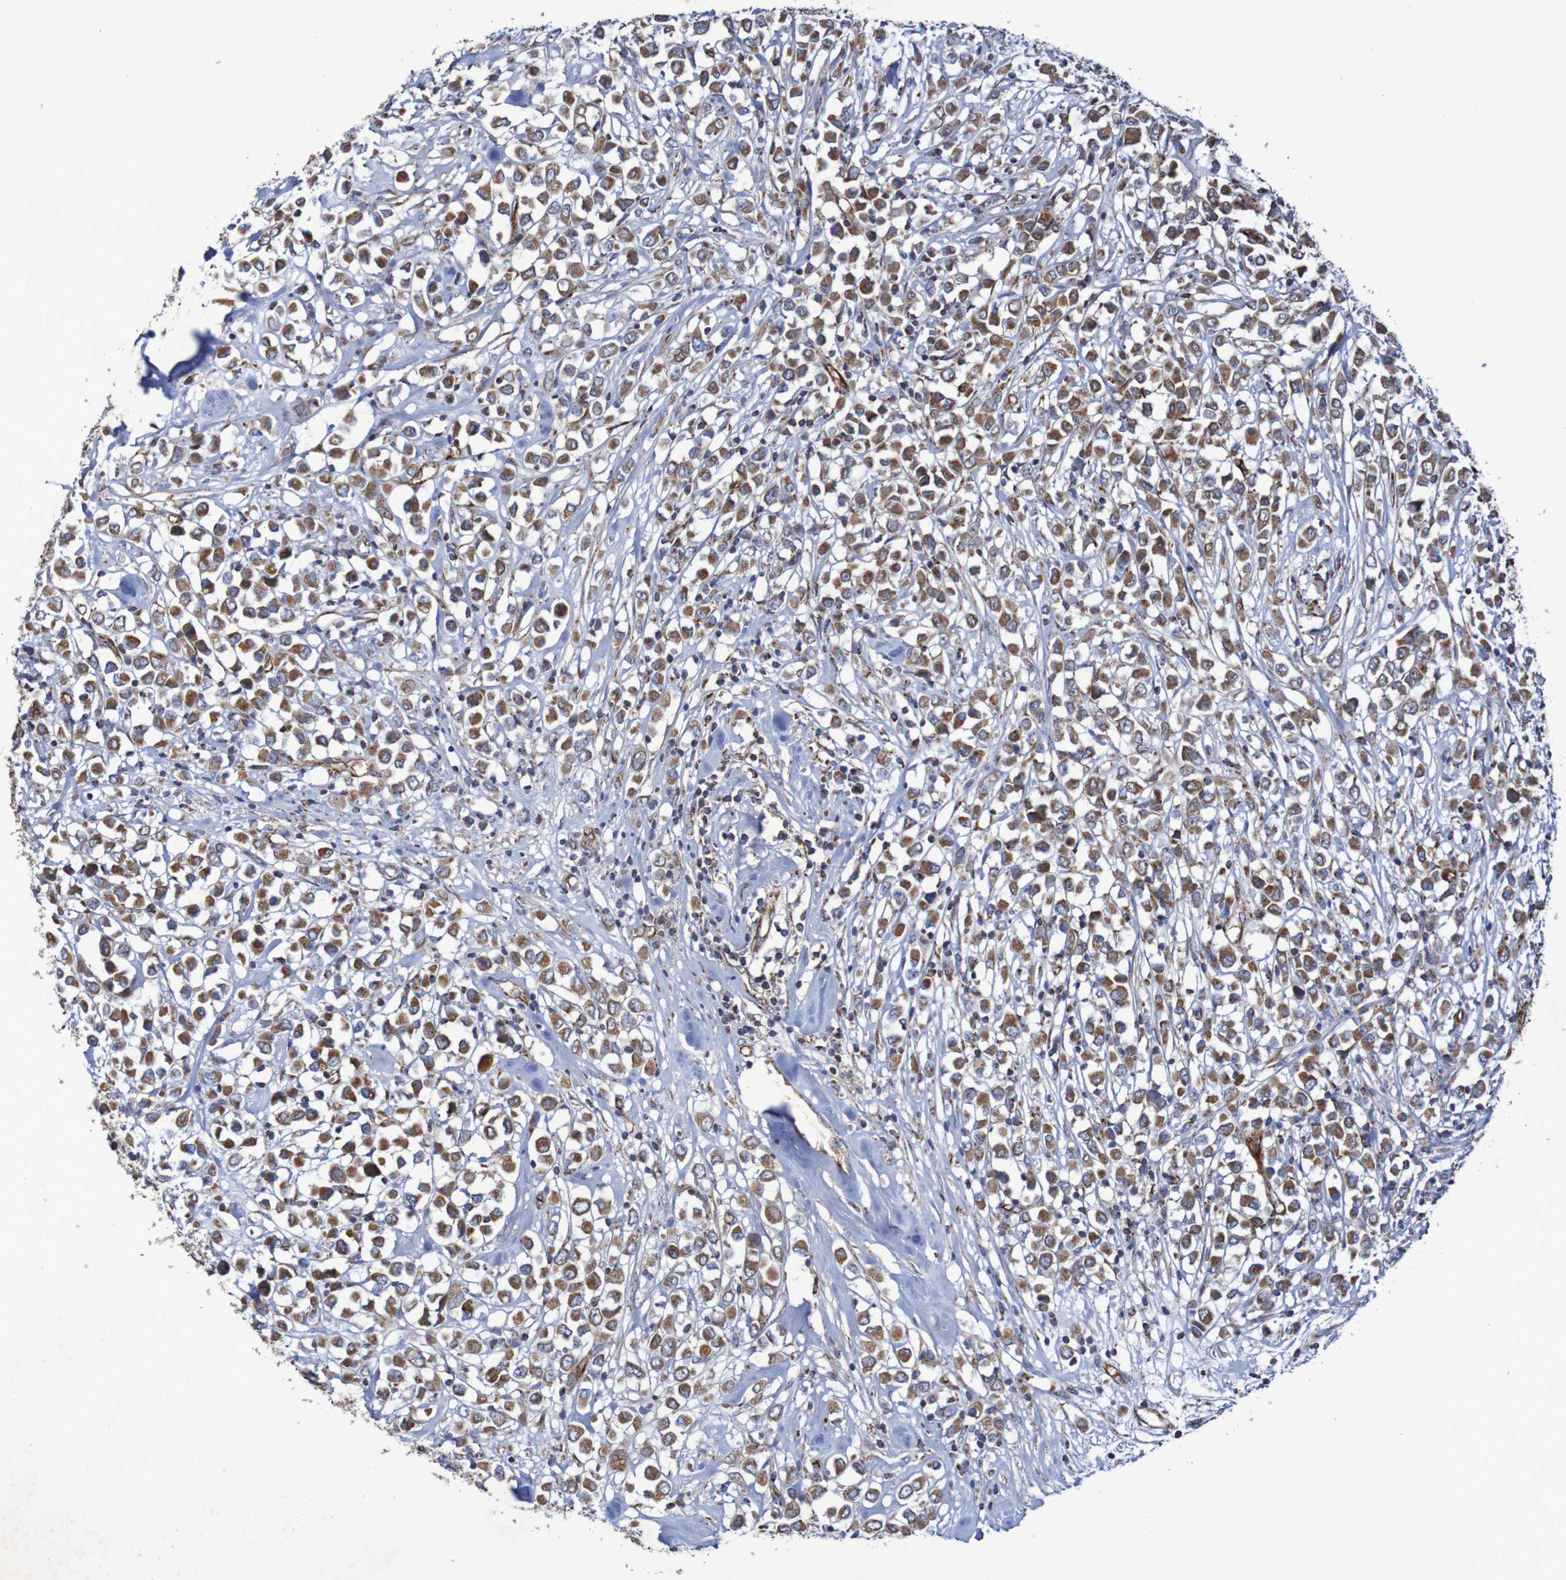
{"staining": {"intensity": "strong", "quantity": ">75%", "location": "cytoplasmic/membranous"}, "tissue": "breast cancer", "cell_type": "Tumor cells", "image_type": "cancer", "snomed": [{"axis": "morphology", "description": "Duct carcinoma"}, {"axis": "topography", "description": "Breast"}], "caption": "Brown immunohistochemical staining in breast cancer demonstrates strong cytoplasmic/membranous expression in about >75% of tumor cells. (IHC, brightfield microscopy, high magnification).", "gene": "MMEL1", "patient": {"sex": "female", "age": 61}}